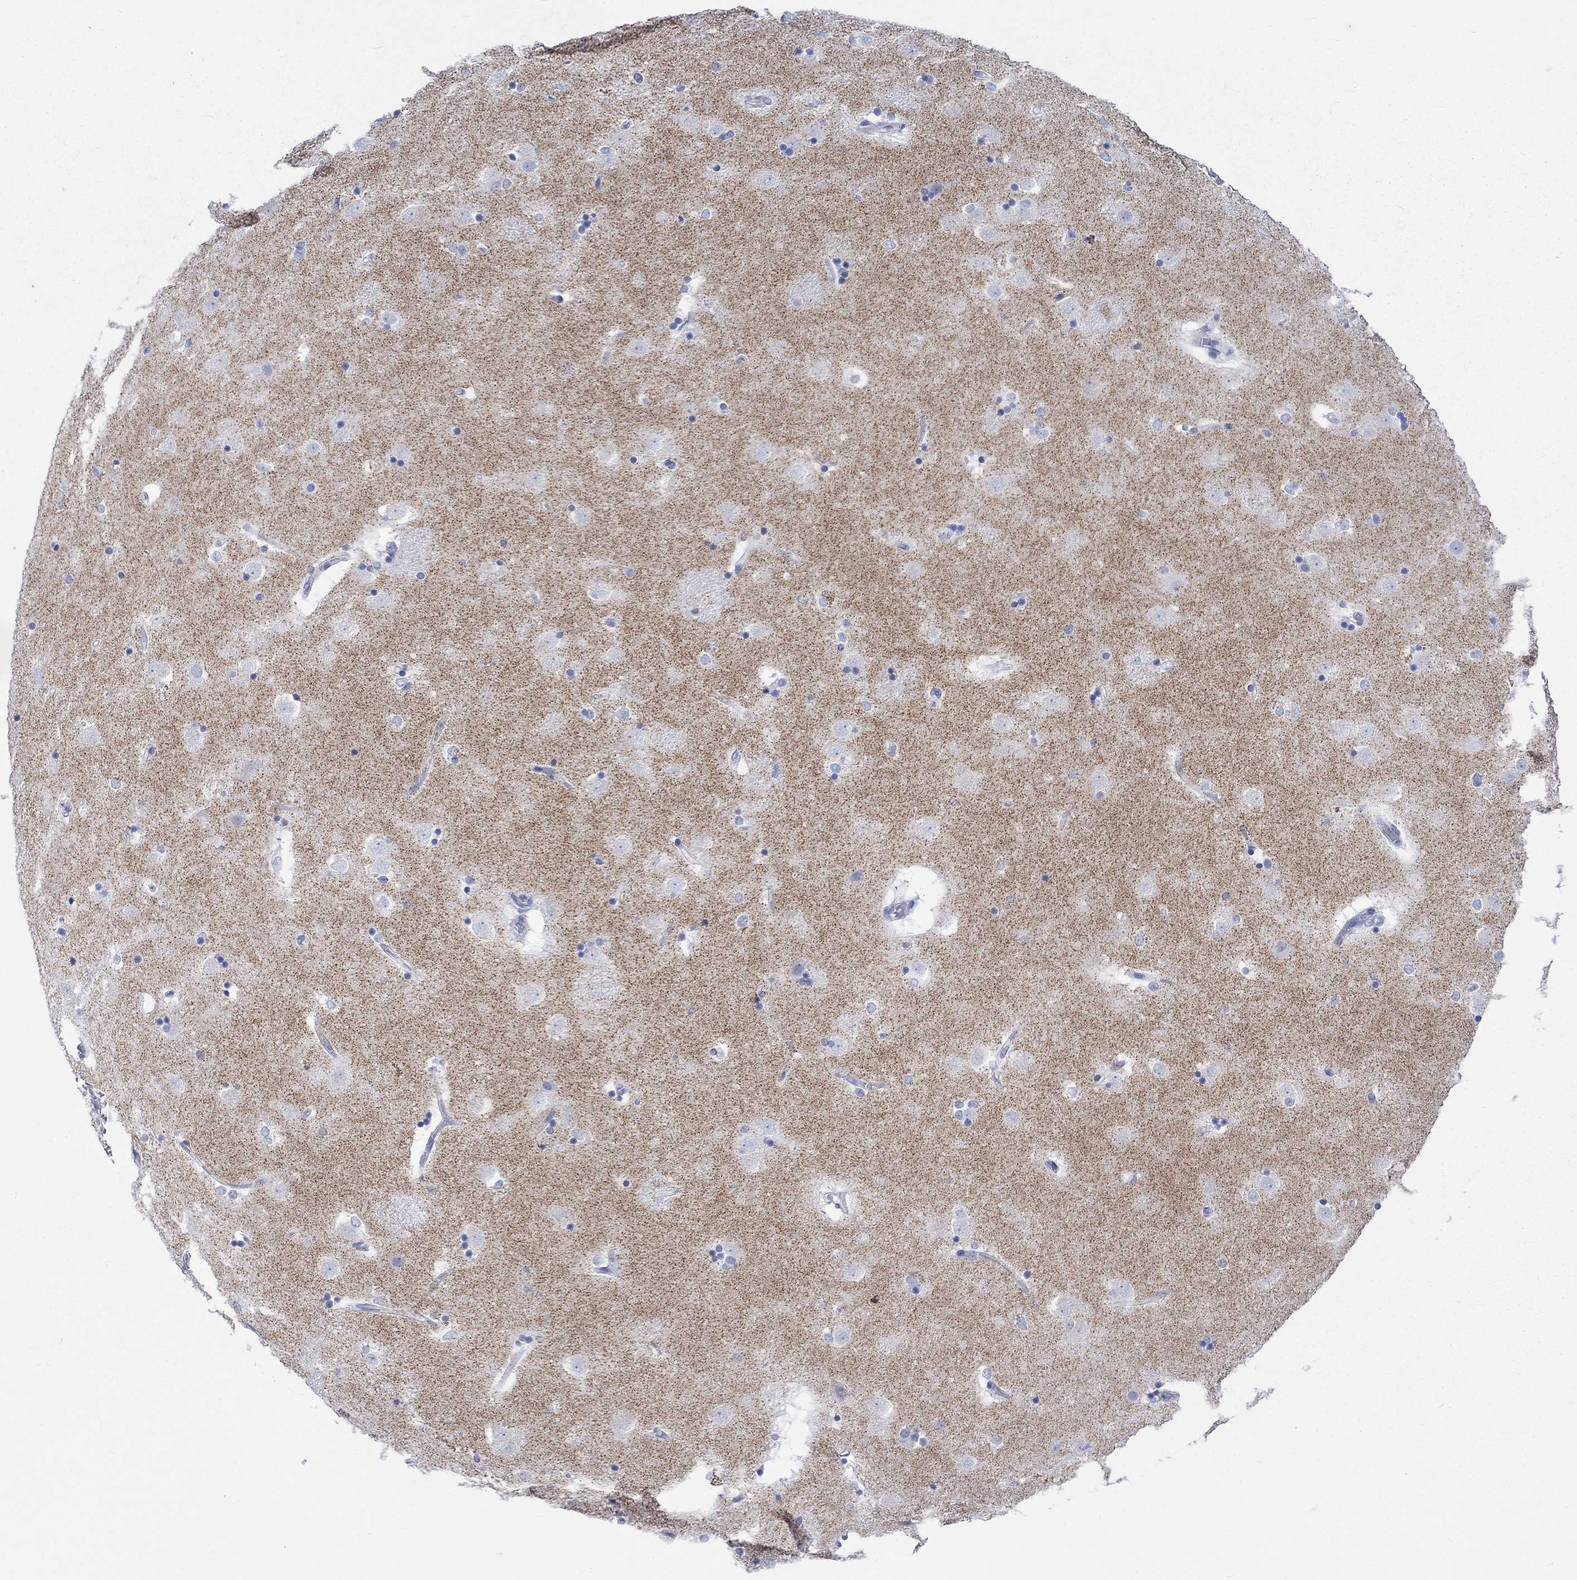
{"staining": {"intensity": "negative", "quantity": "none", "location": "none"}, "tissue": "caudate", "cell_type": "Glial cells", "image_type": "normal", "snomed": [{"axis": "morphology", "description": "Normal tissue, NOS"}, {"axis": "topography", "description": "Lateral ventricle wall"}], "caption": "Micrograph shows no significant protein expression in glial cells of benign caudate. (Brightfield microscopy of DAB (3,3'-diaminobenzidine) IHC at high magnification).", "gene": "CACNG3", "patient": {"sex": "male", "age": 51}}